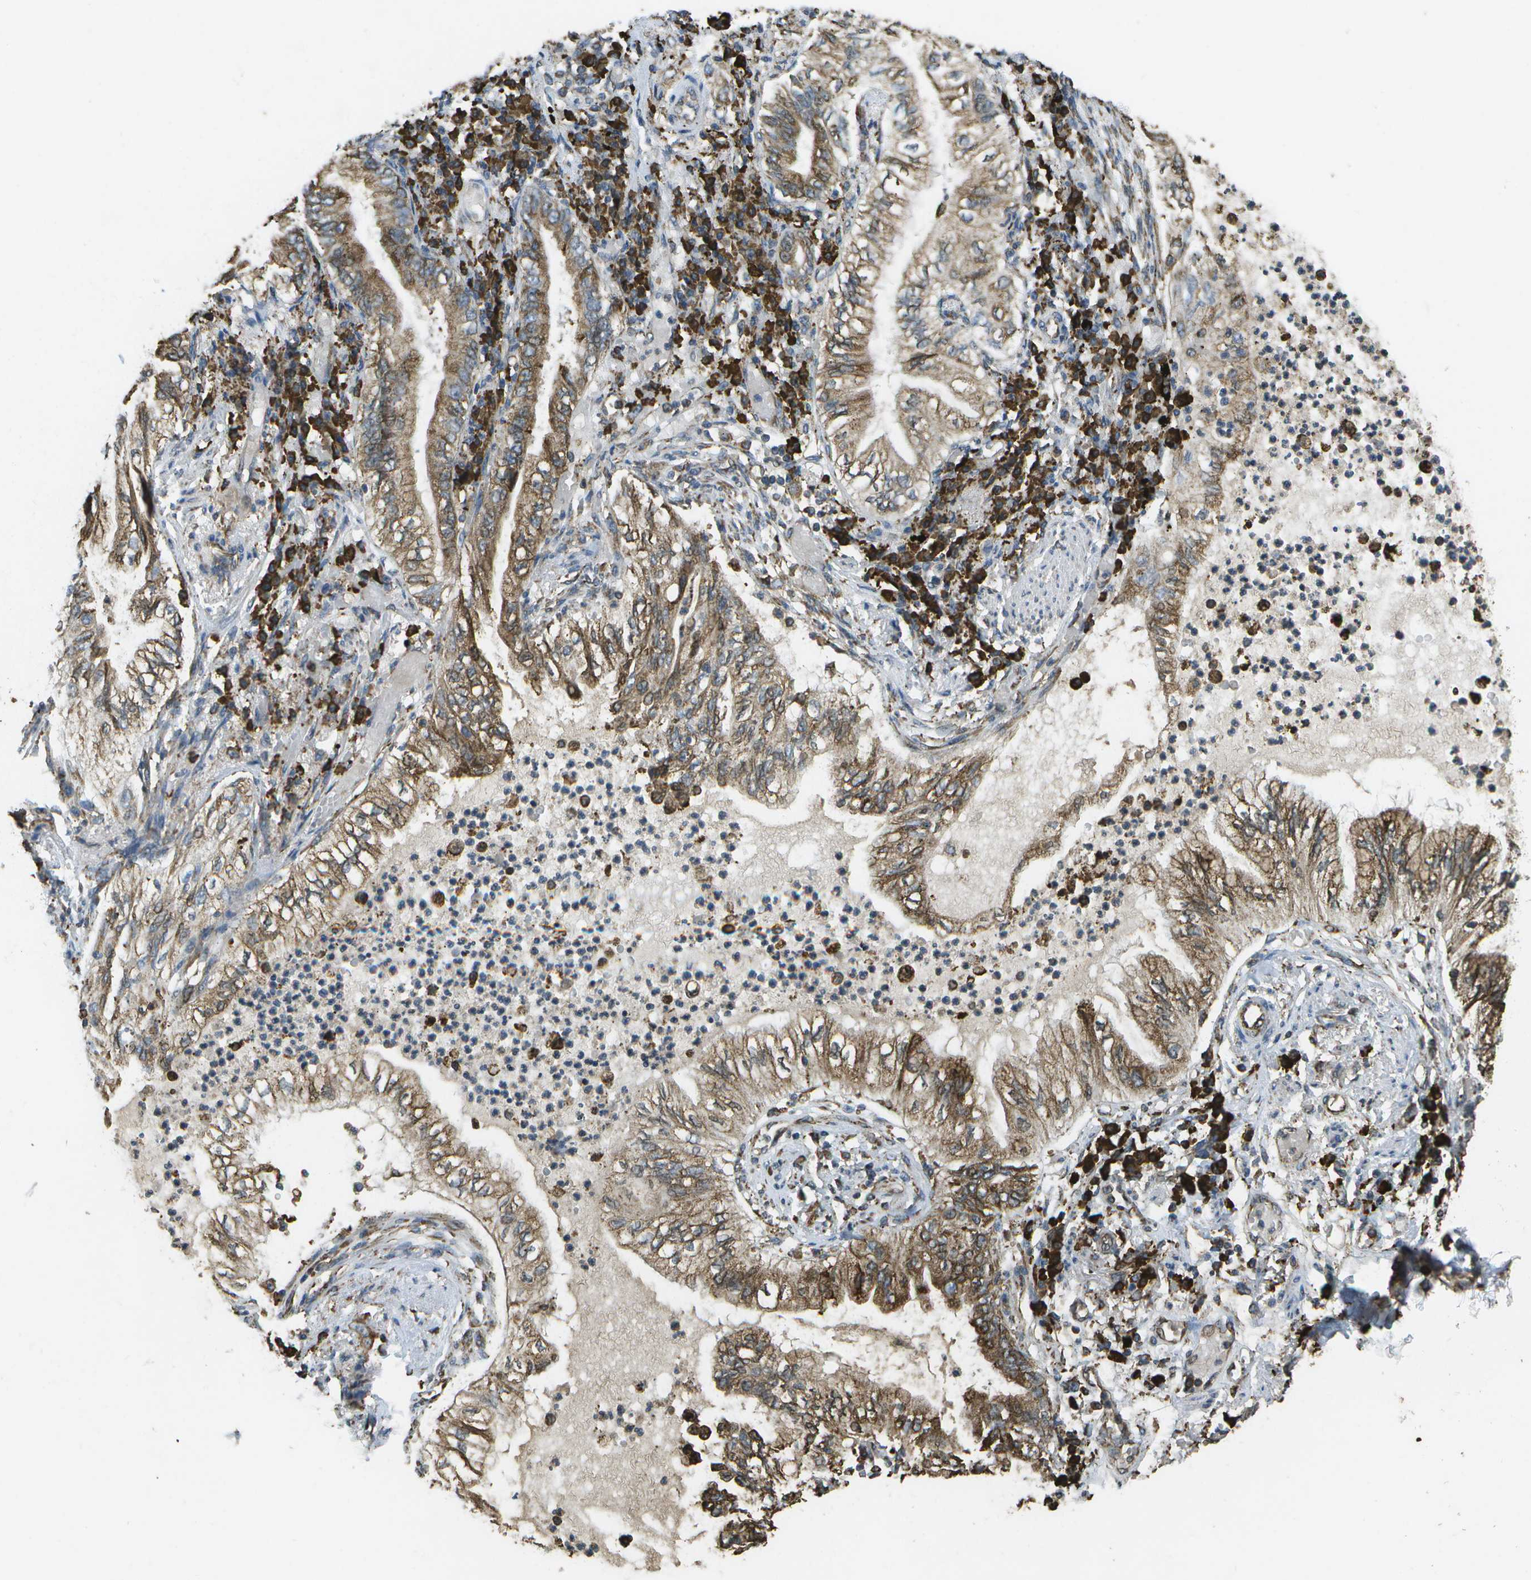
{"staining": {"intensity": "moderate", "quantity": ">75%", "location": "cytoplasmic/membranous"}, "tissue": "lung cancer", "cell_type": "Tumor cells", "image_type": "cancer", "snomed": [{"axis": "morphology", "description": "Normal tissue, NOS"}, {"axis": "morphology", "description": "Adenocarcinoma, NOS"}, {"axis": "topography", "description": "Bronchus"}, {"axis": "topography", "description": "Lung"}], "caption": "Immunohistochemical staining of adenocarcinoma (lung) demonstrates medium levels of moderate cytoplasmic/membranous protein staining in about >75% of tumor cells.", "gene": "PDIA4", "patient": {"sex": "female", "age": 70}}